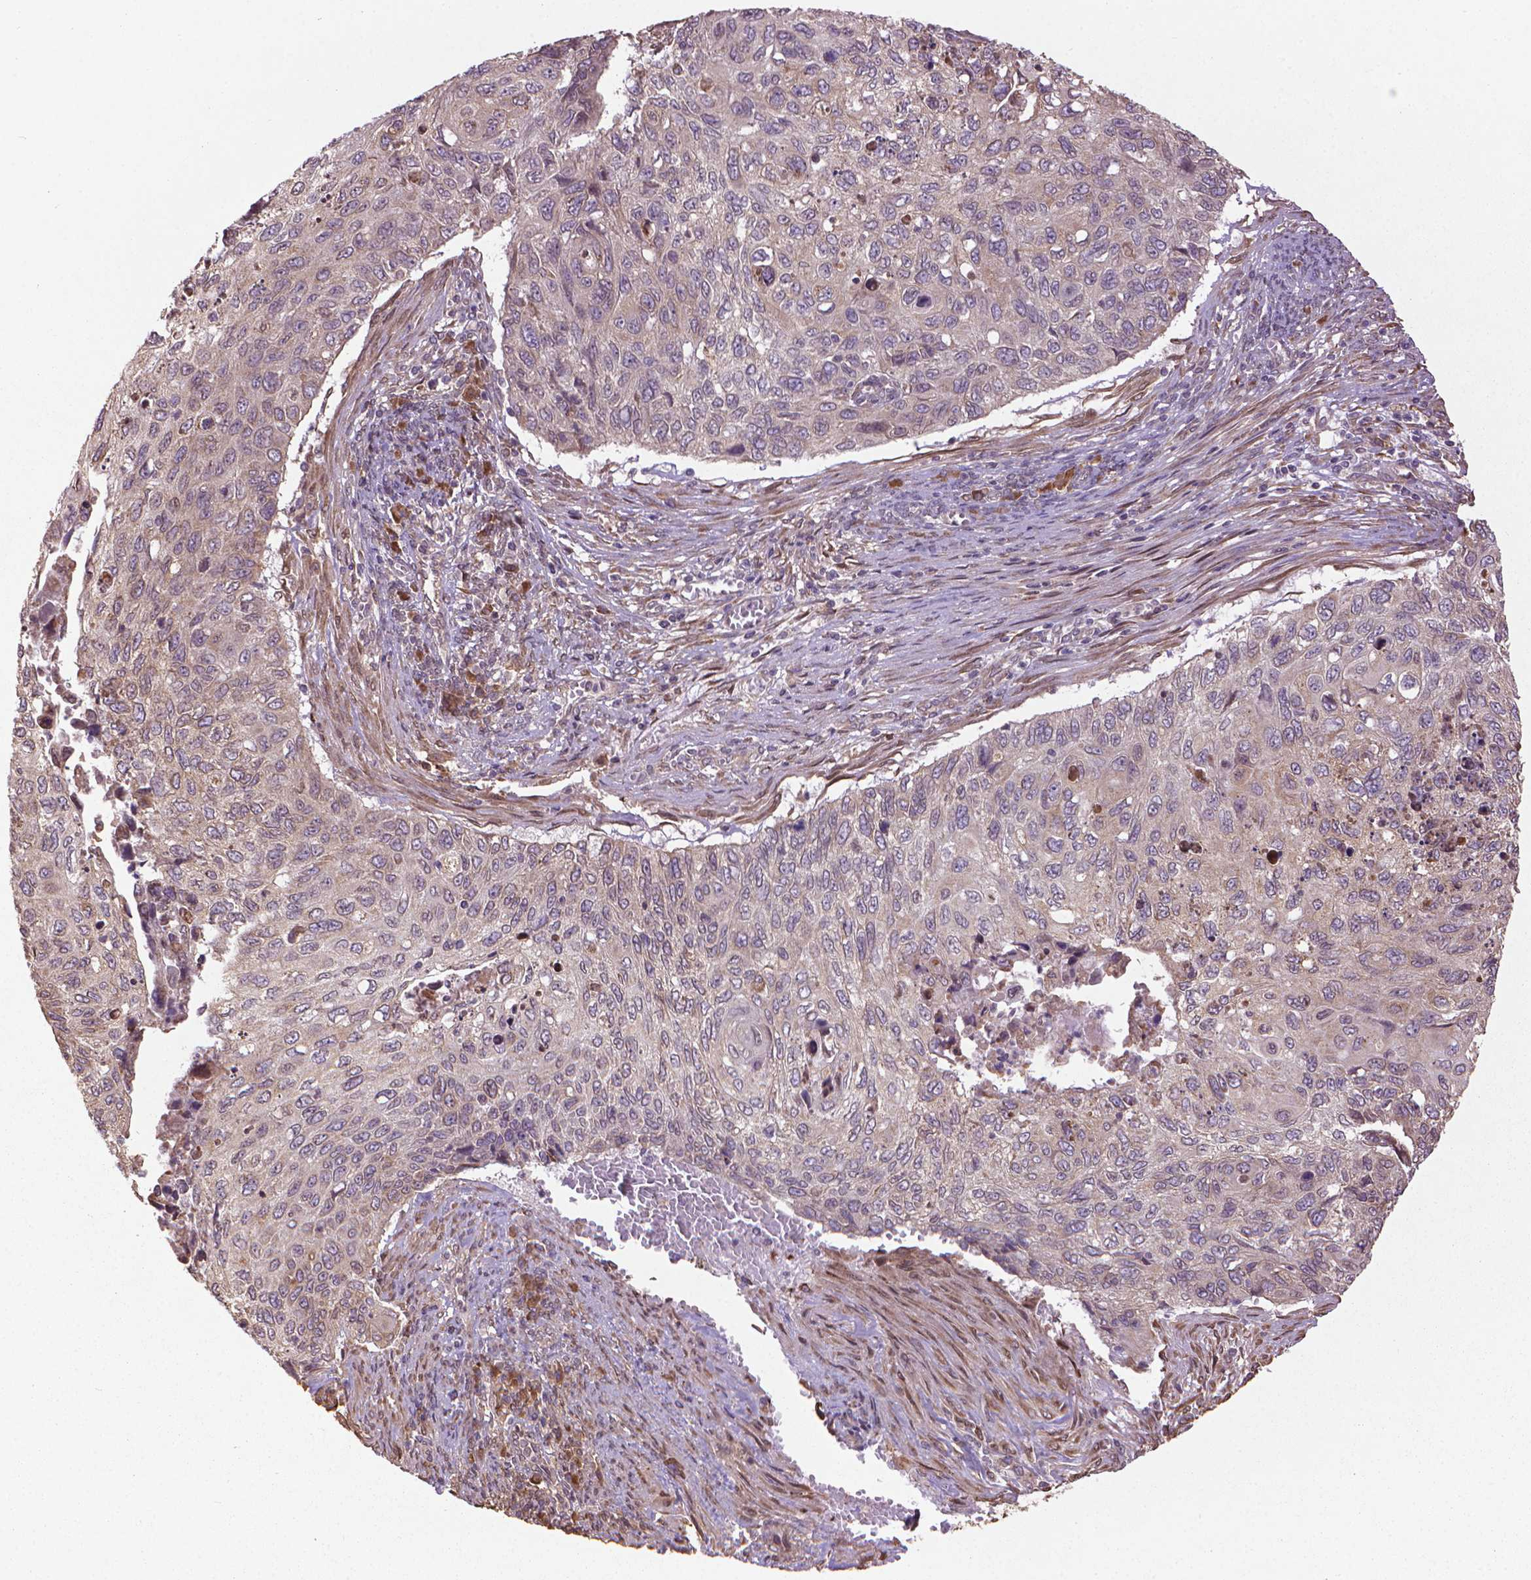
{"staining": {"intensity": "negative", "quantity": "none", "location": "none"}, "tissue": "cervical cancer", "cell_type": "Tumor cells", "image_type": "cancer", "snomed": [{"axis": "morphology", "description": "Squamous cell carcinoma, NOS"}, {"axis": "topography", "description": "Cervix"}], "caption": "Cervical cancer (squamous cell carcinoma) was stained to show a protein in brown. There is no significant staining in tumor cells. (Stains: DAB immunohistochemistry (IHC) with hematoxylin counter stain, Microscopy: brightfield microscopy at high magnification).", "gene": "GAS1", "patient": {"sex": "female", "age": 70}}